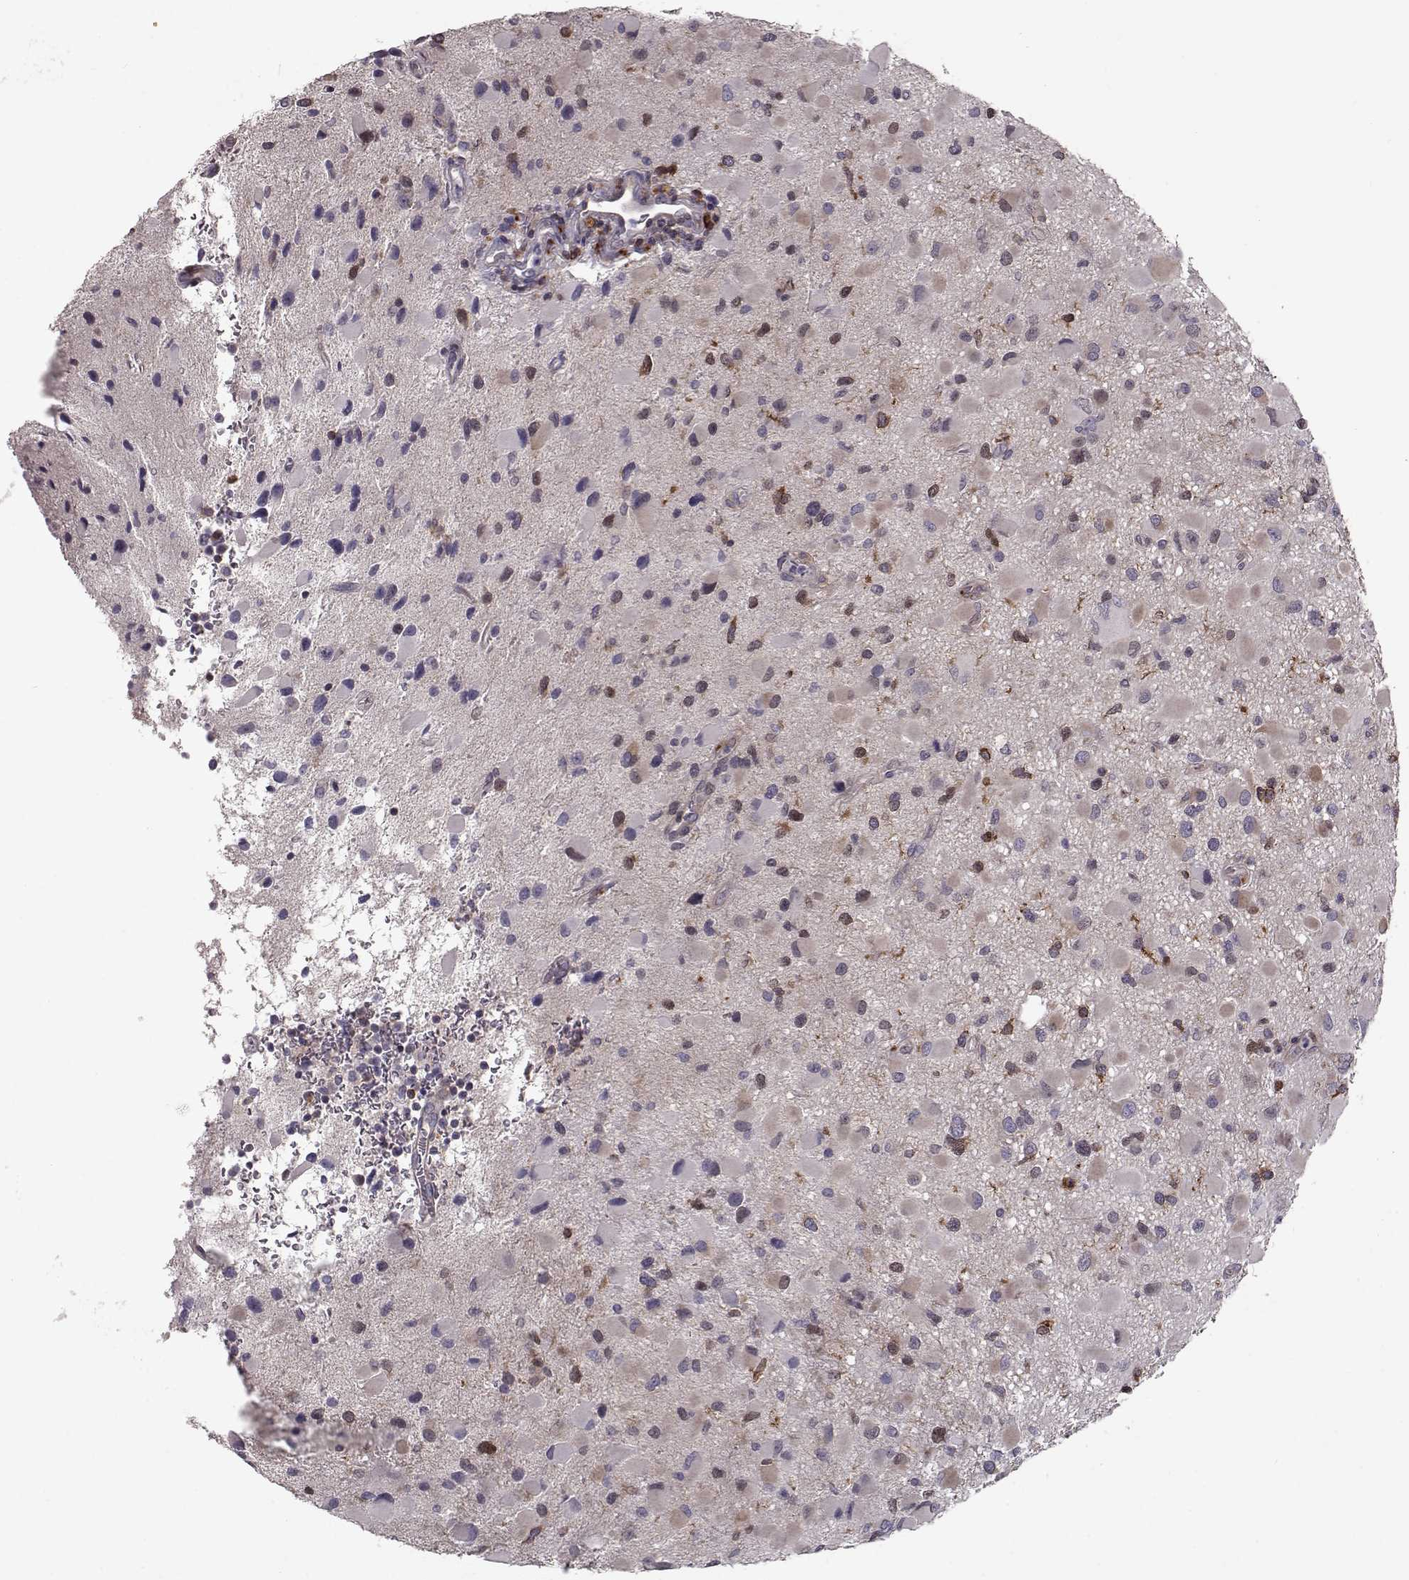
{"staining": {"intensity": "negative", "quantity": "none", "location": "none"}, "tissue": "glioma", "cell_type": "Tumor cells", "image_type": "cancer", "snomed": [{"axis": "morphology", "description": "Glioma, malignant, Low grade"}, {"axis": "topography", "description": "Brain"}], "caption": "Human malignant glioma (low-grade) stained for a protein using immunohistochemistry (IHC) reveals no staining in tumor cells.", "gene": "RANBP1", "patient": {"sex": "female", "age": 32}}